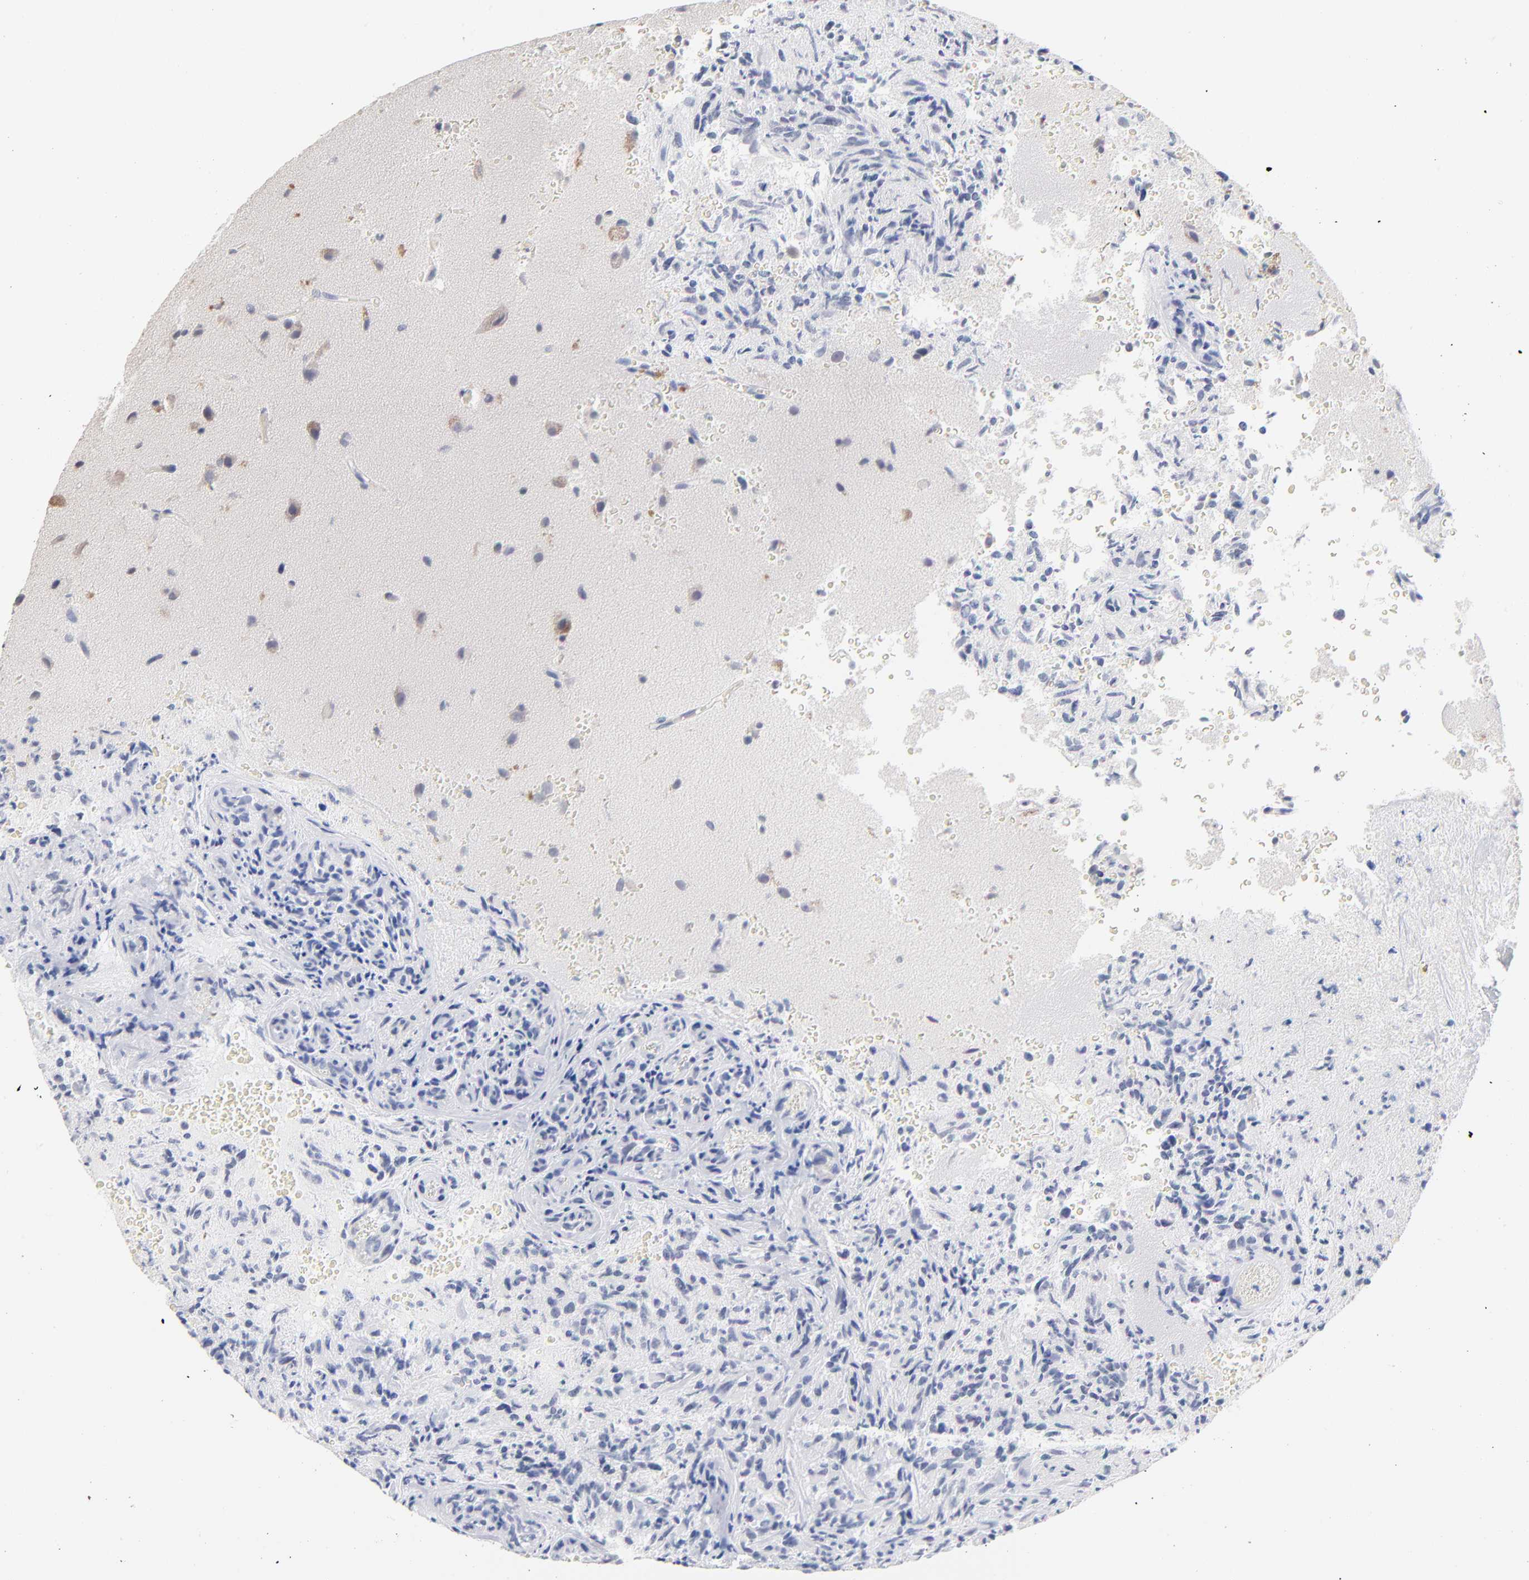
{"staining": {"intensity": "negative", "quantity": "none", "location": "none"}, "tissue": "glioma", "cell_type": "Tumor cells", "image_type": "cancer", "snomed": [{"axis": "morphology", "description": "Normal tissue, NOS"}, {"axis": "morphology", "description": "Glioma, malignant, High grade"}, {"axis": "topography", "description": "Cerebral cortex"}], "caption": "This is an IHC histopathology image of human malignant glioma (high-grade). There is no staining in tumor cells.", "gene": "ORC2", "patient": {"sex": "male", "age": 75}}